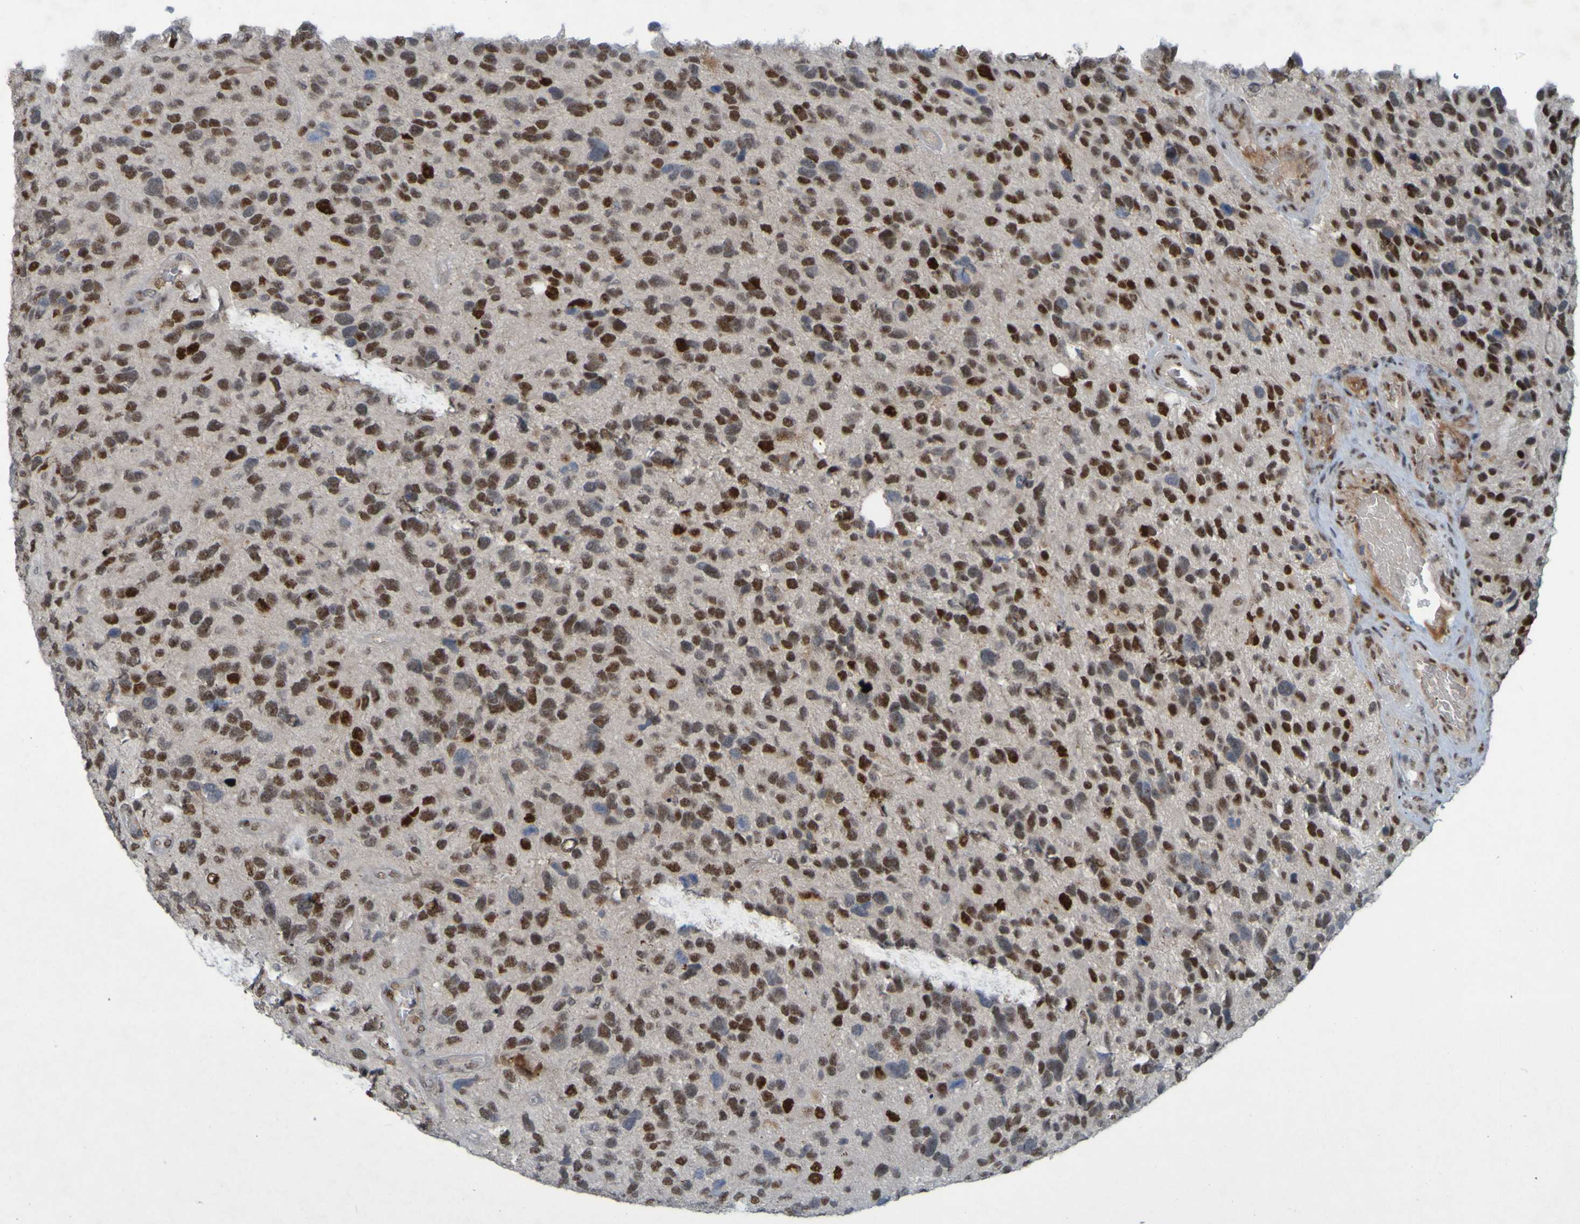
{"staining": {"intensity": "moderate", "quantity": ">75%", "location": "nuclear"}, "tissue": "glioma", "cell_type": "Tumor cells", "image_type": "cancer", "snomed": [{"axis": "morphology", "description": "Glioma, malignant, High grade"}, {"axis": "topography", "description": "Brain"}], "caption": "Human glioma stained with a brown dye reveals moderate nuclear positive expression in approximately >75% of tumor cells.", "gene": "MCPH1", "patient": {"sex": "female", "age": 58}}